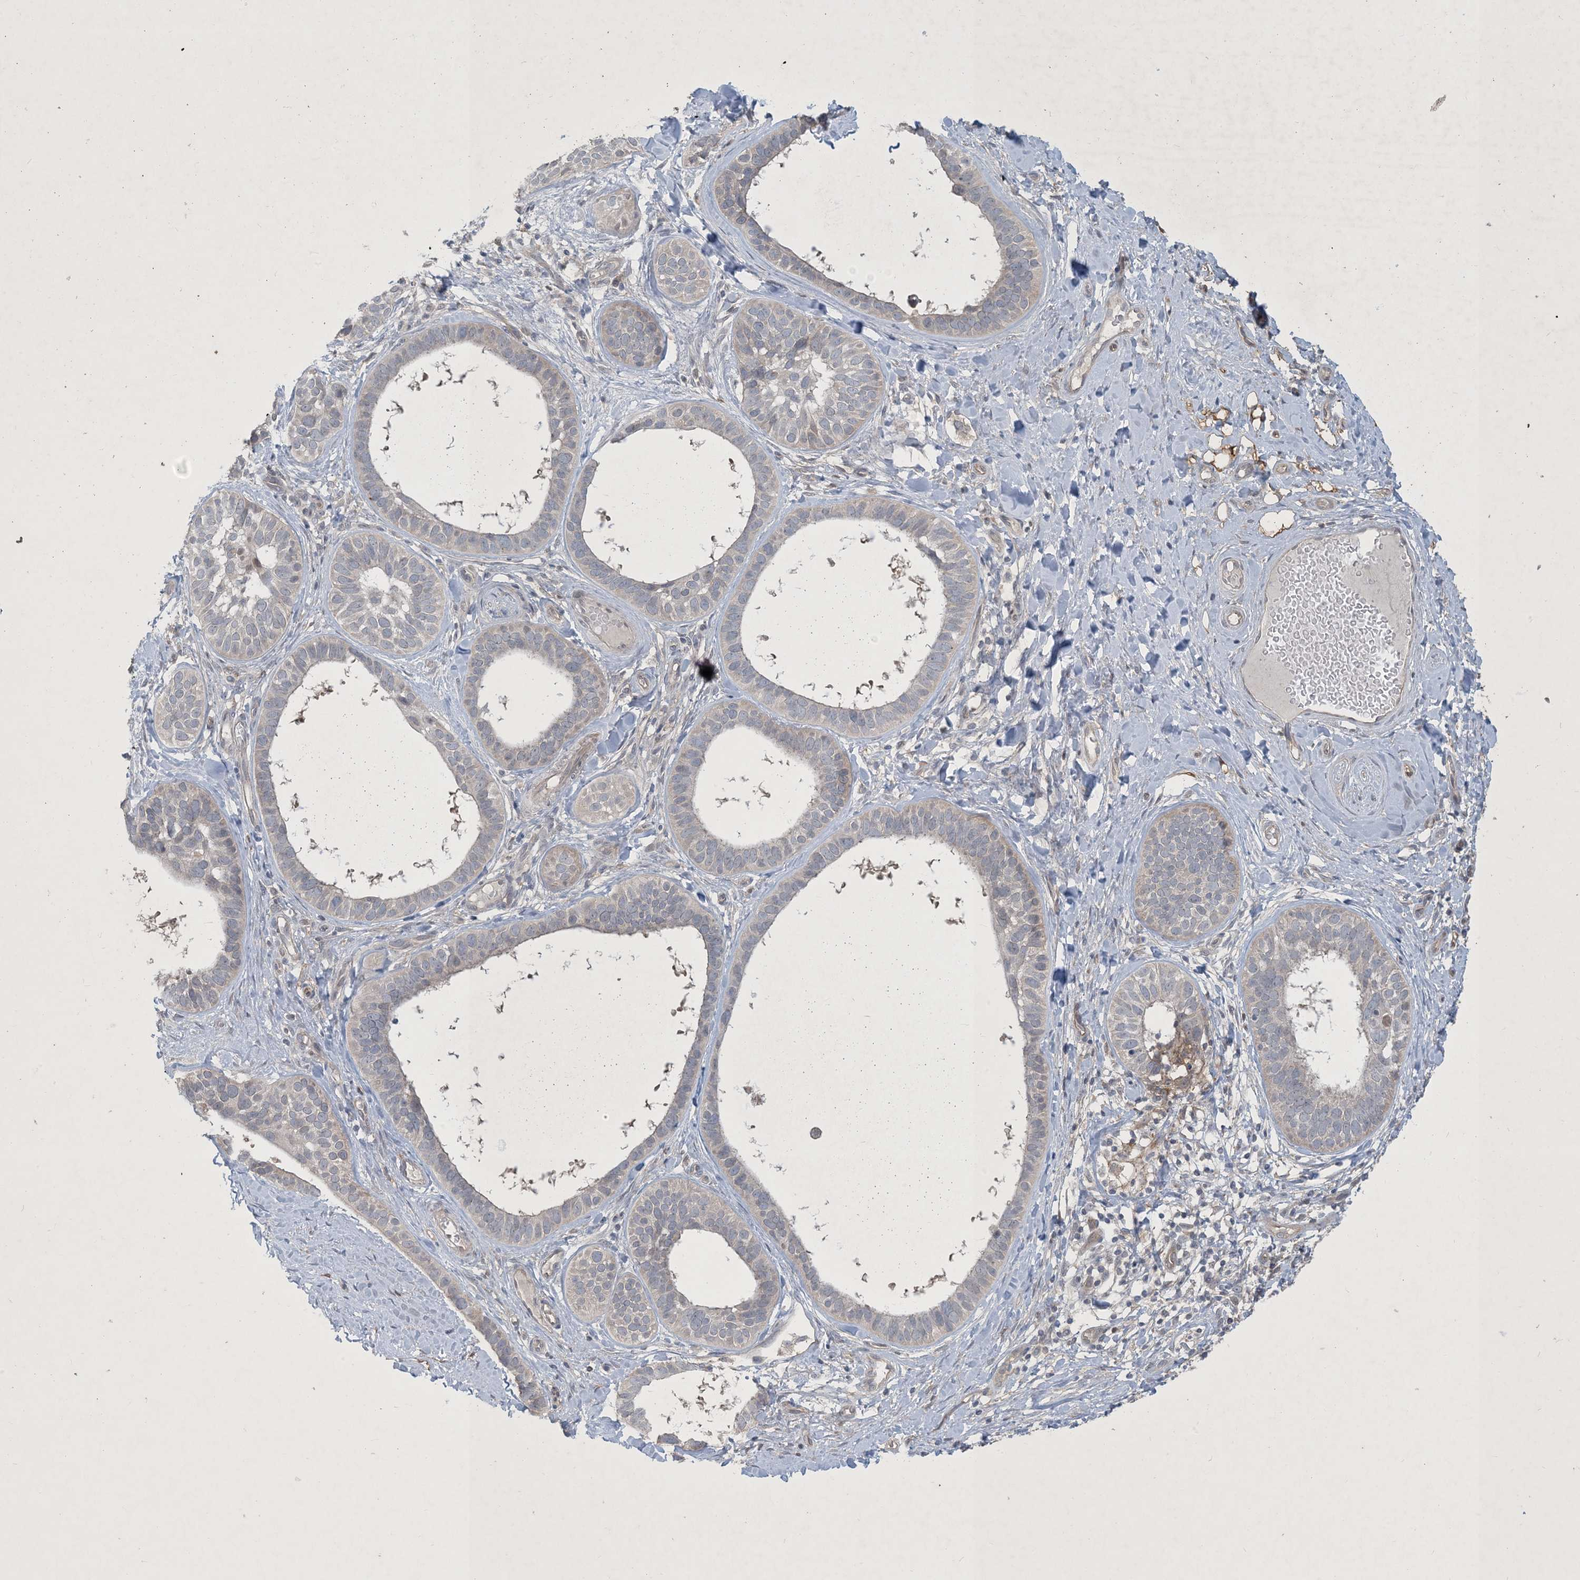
{"staining": {"intensity": "weak", "quantity": "<25%", "location": "cytoplasmic/membranous"}, "tissue": "skin cancer", "cell_type": "Tumor cells", "image_type": "cancer", "snomed": [{"axis": "morphology", "description": "Basal cell carcinoma"}, {"axis": "topography", "description": "Skin"}], "caption": "Immunohistochemistry (IHC) image of neoplastic tissue: skin basal cell carcinoma stained with DAB (3,3'-diaminobenzidine) displays no significant protein positivity in tumor cells. (DAB immunohistochemistry visualized using brightfield microscopy, high magnification).", "gene": "CDS1", "patient": {"sex": "male", "age": 62}}